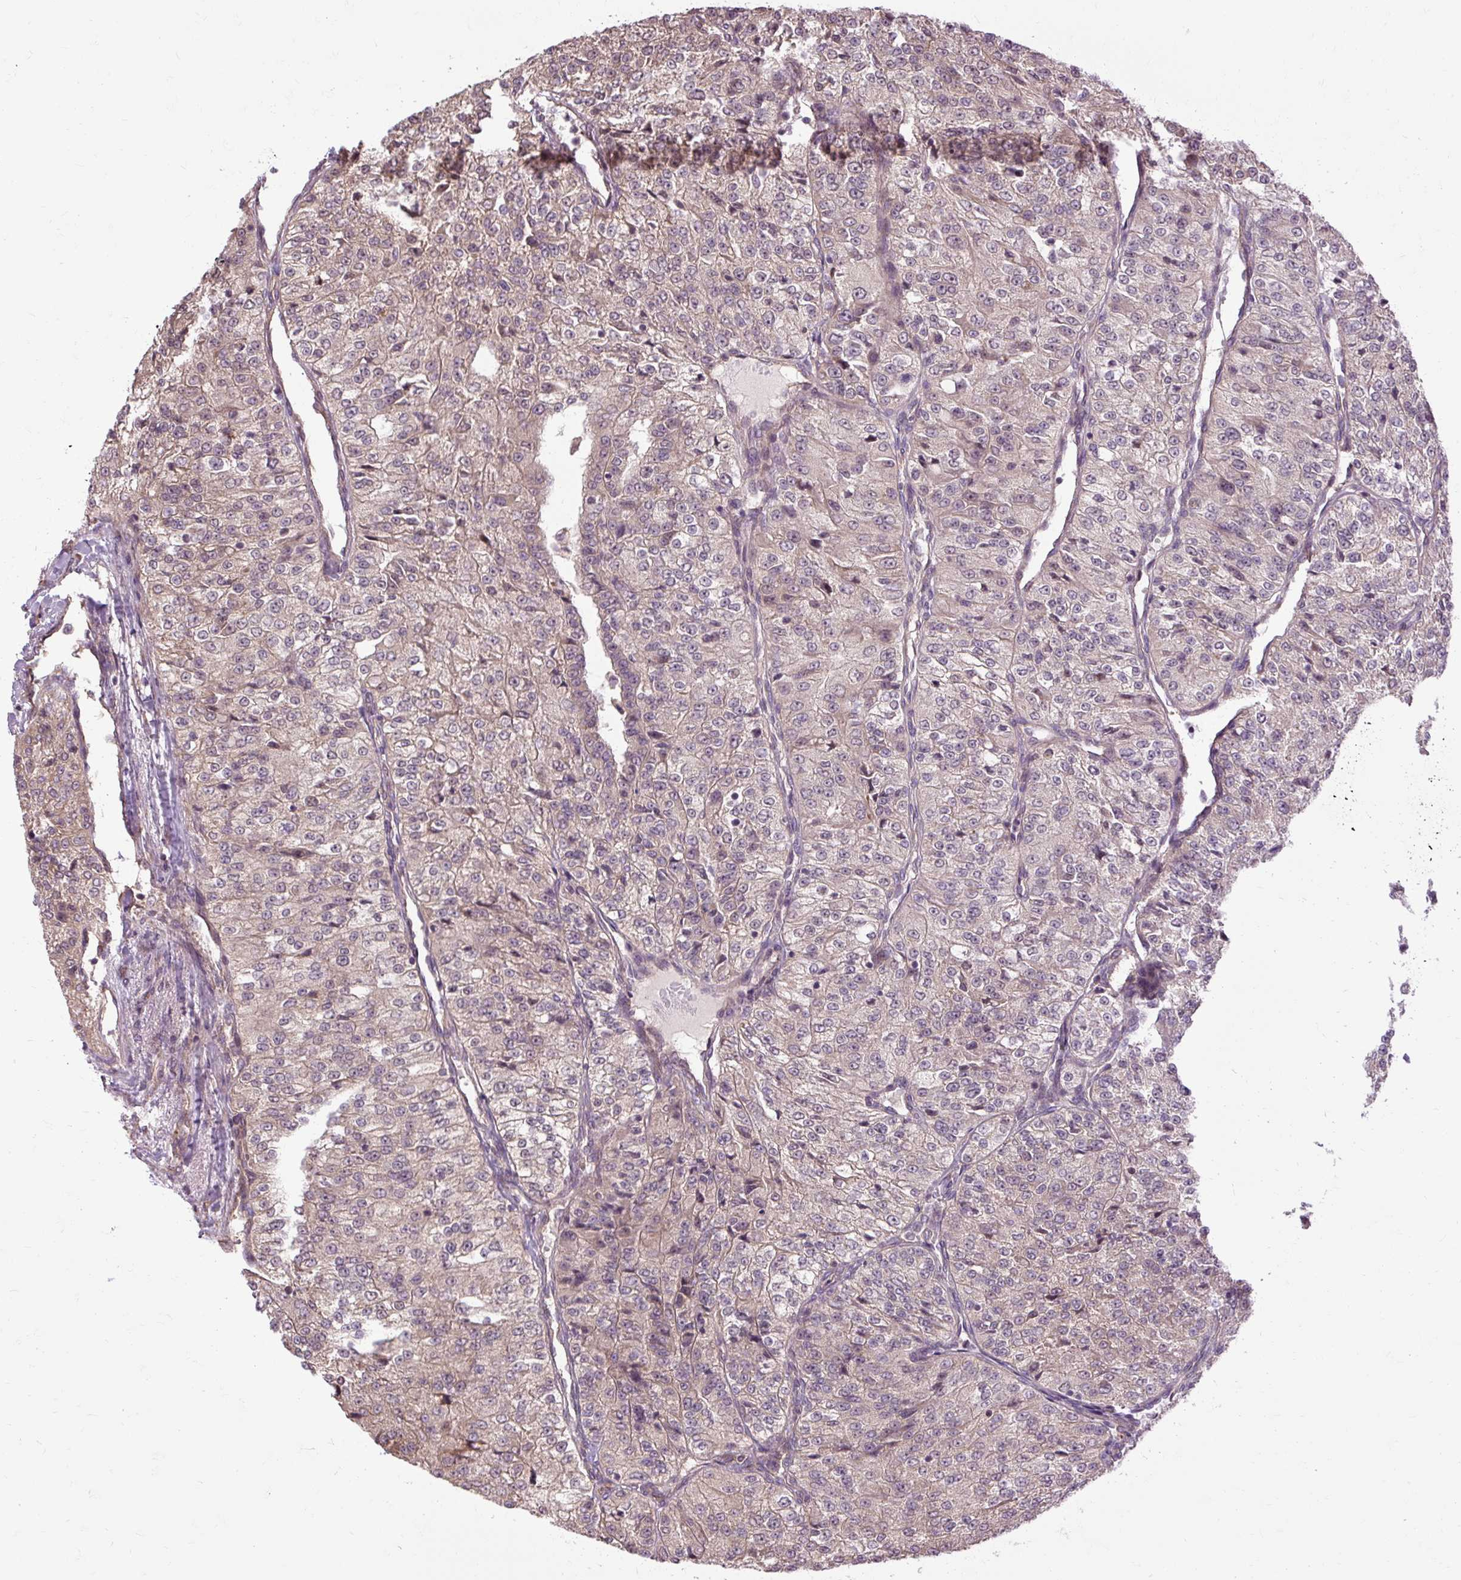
{"staining": {"intensity": "weak", "quantity": "<25%", "location": "cytoplasmic/membranous"}, "tissue": "renal cancer", "cell_type": "Tumor cells", "image_type": "cancer", "snomed": [{"axis": "morphology", "description": "Adenocarcinoma, NOS"}, {"axis": "topography", "description": "Kidney"}], "caption": "Tumor cells are negative for brown protein staining in renal cancer. Brightfield microscopy of IHC stained with DAB (brown) and hematoxylin (blue), captured at high magnification.", "gene": "FLRT1", "patient": {"sex": "female", "age": 63}}